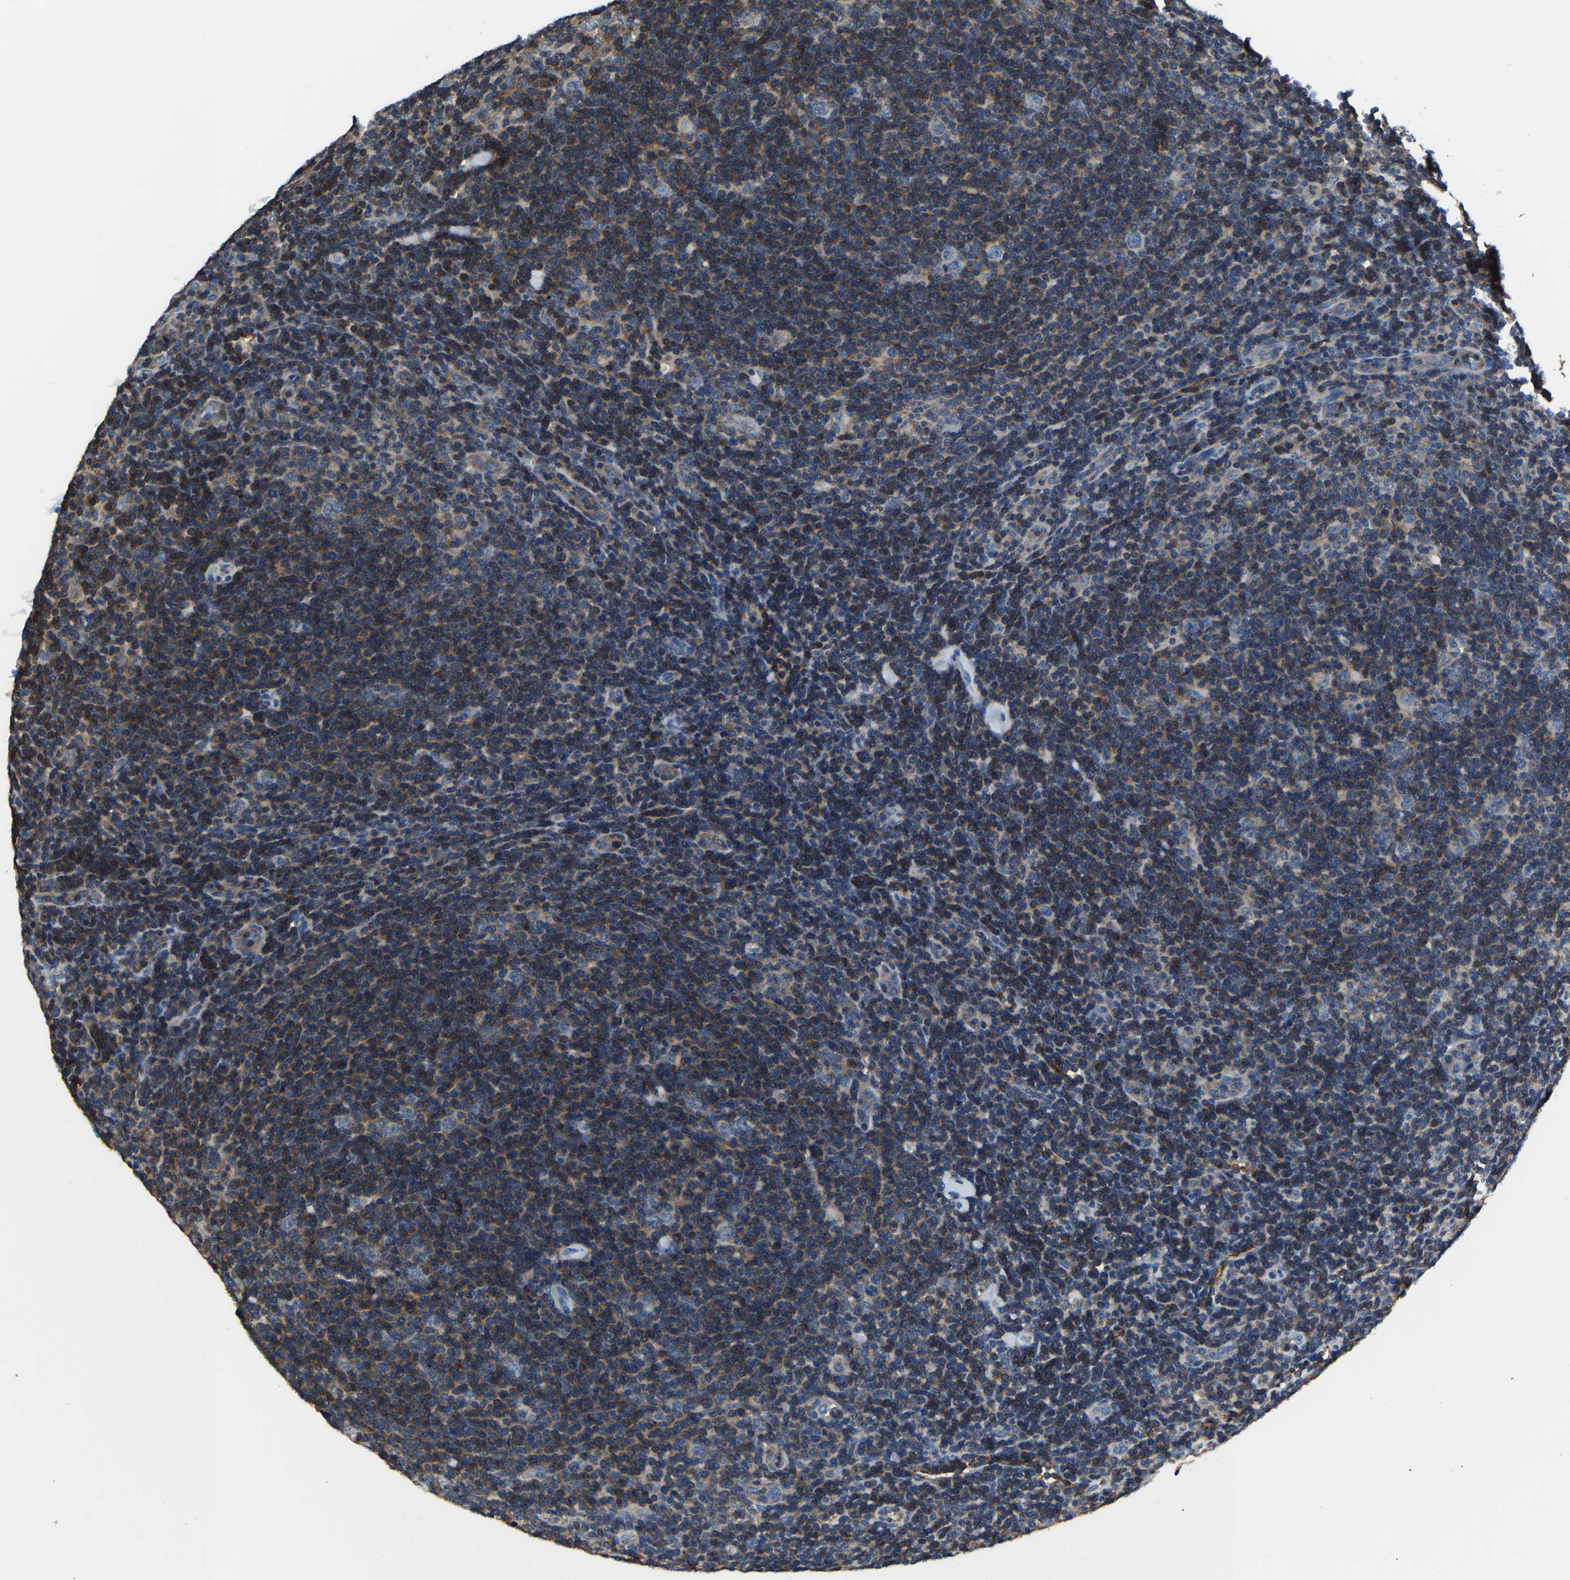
{"staining": {"intensity": "negative", "quantity": "none", "location": "none"}, "tissue": "lymphoma", "cell_type": "Tumor cells", "image_type": "cancer", "snomed": [{"axis": "morphology", "description": "Hodgkin's disease, NOS"}, {"axis": "topography", "description": "Lymph node"}], "caption": "A high-resolution micrograph shows immunohistochemistry (IHC) staining of lymphoma, which shows no significant positivity in tumor cells.", "gene": "KIAA1958", "patient": {"sex": "female", "age": 57}}